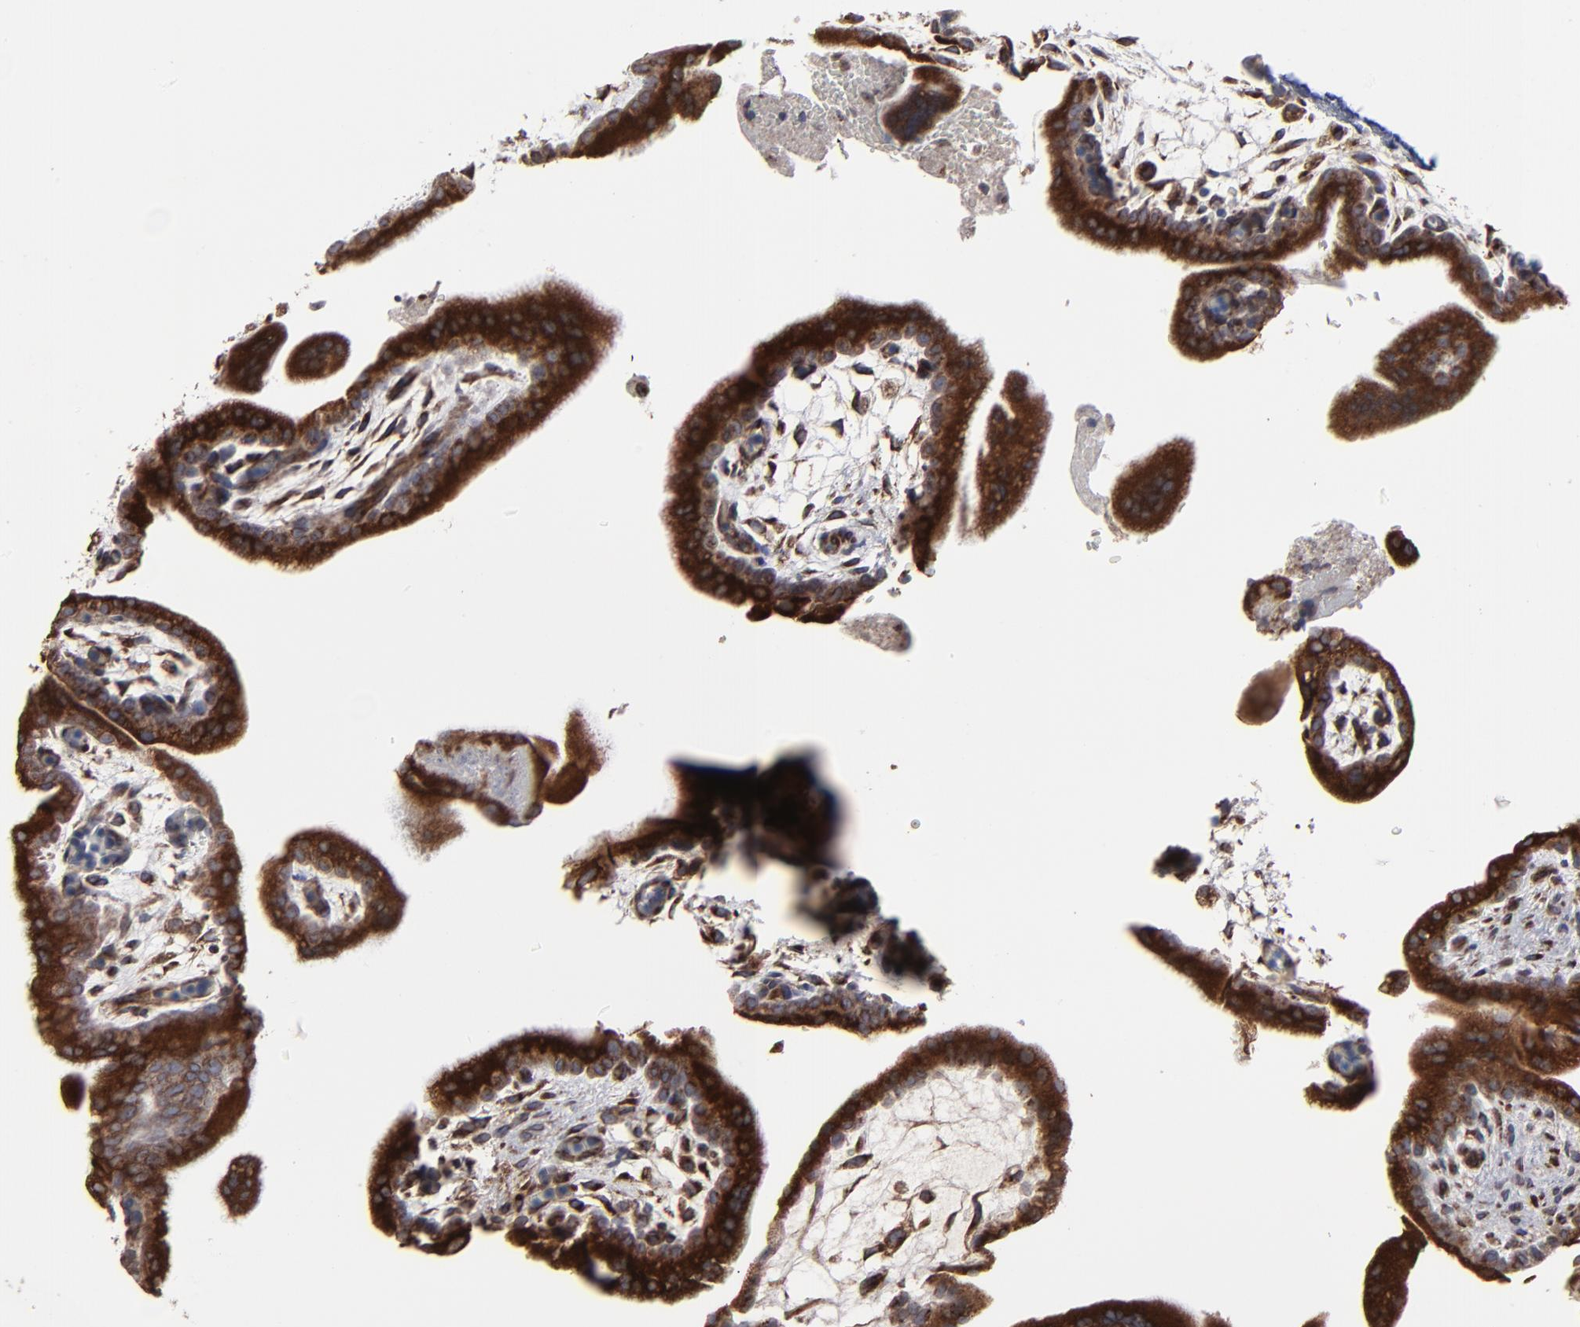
{"staining": {"intensity": "moderate", "quantity": ">75%", "location": "cytoplasmic/membranous"}, "tissue": "placenta", "cell_type": "Trophoblastic cells", "image_type": "normal", "snomed": [{"axis": "morphology", "description": "Normal tissue, NOS"}, {"axis": "topography", "description": "Placenta"}], "caption": "DAB immunohistochemical staining of benign placenta displays moderate cytoplasmic/membranous protein positivity in approximately >75% of trophoblastic cells.", "gene": "CNIH1", "patient": {"sex": "female", "age": 35}}